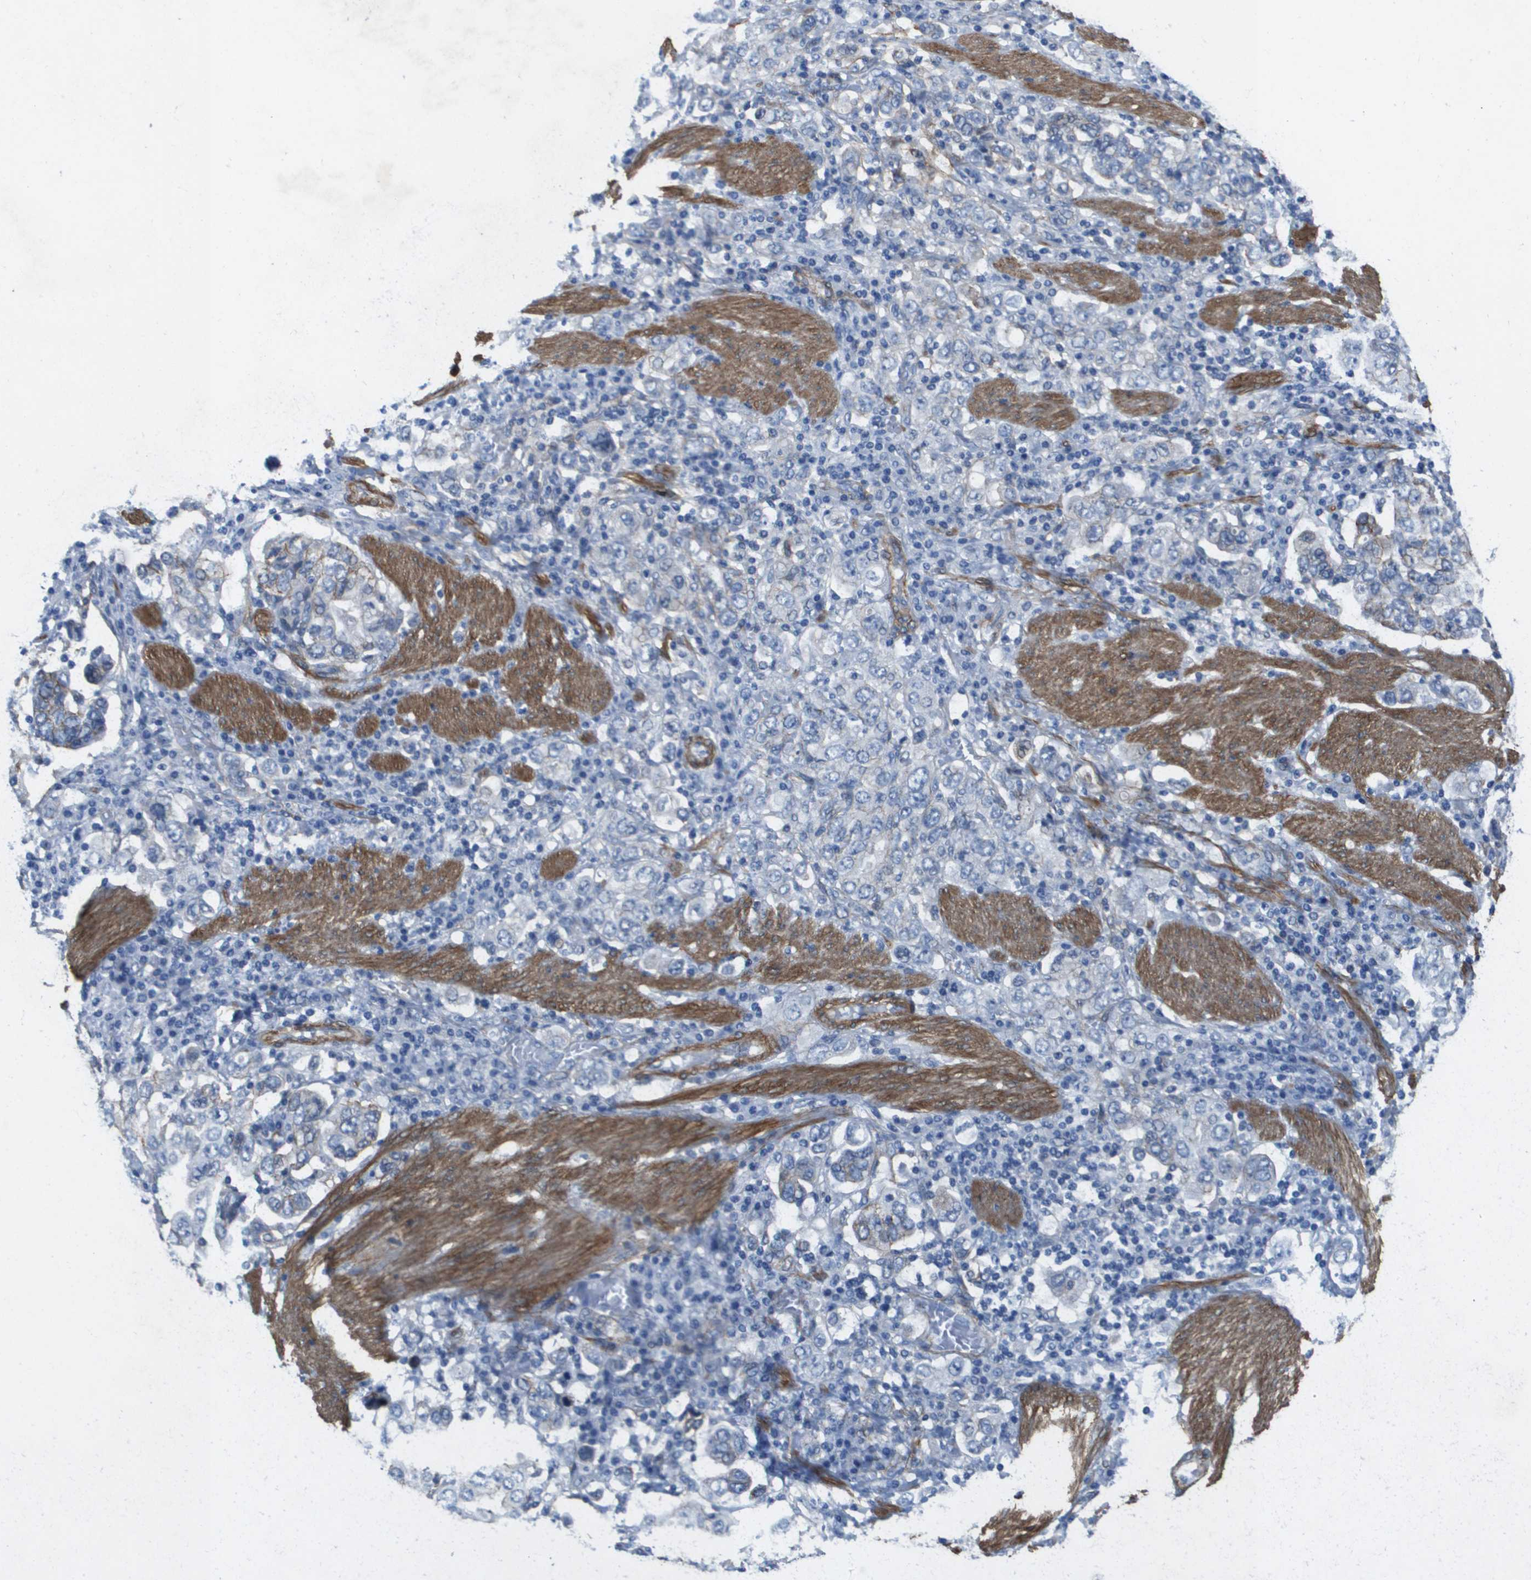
{"staining": {"intensity": "negative", "quantity": "none", "location": "none"}, "tissue": "stomach cancer", "cell_type": "Tumor cells", "image_type": "cancer", "snomed": [{"axis": "morphology", "description": "Adenocarcinoma, NOS"}, {"axis": "topography", "description": "Stomach, upper"}], "caption": "Micrograph shows no significant protein staining in tumor cells of stomach adenocarcinoma.", "gene": "LPP", "patient": {"sex": "male", "age": 62}}